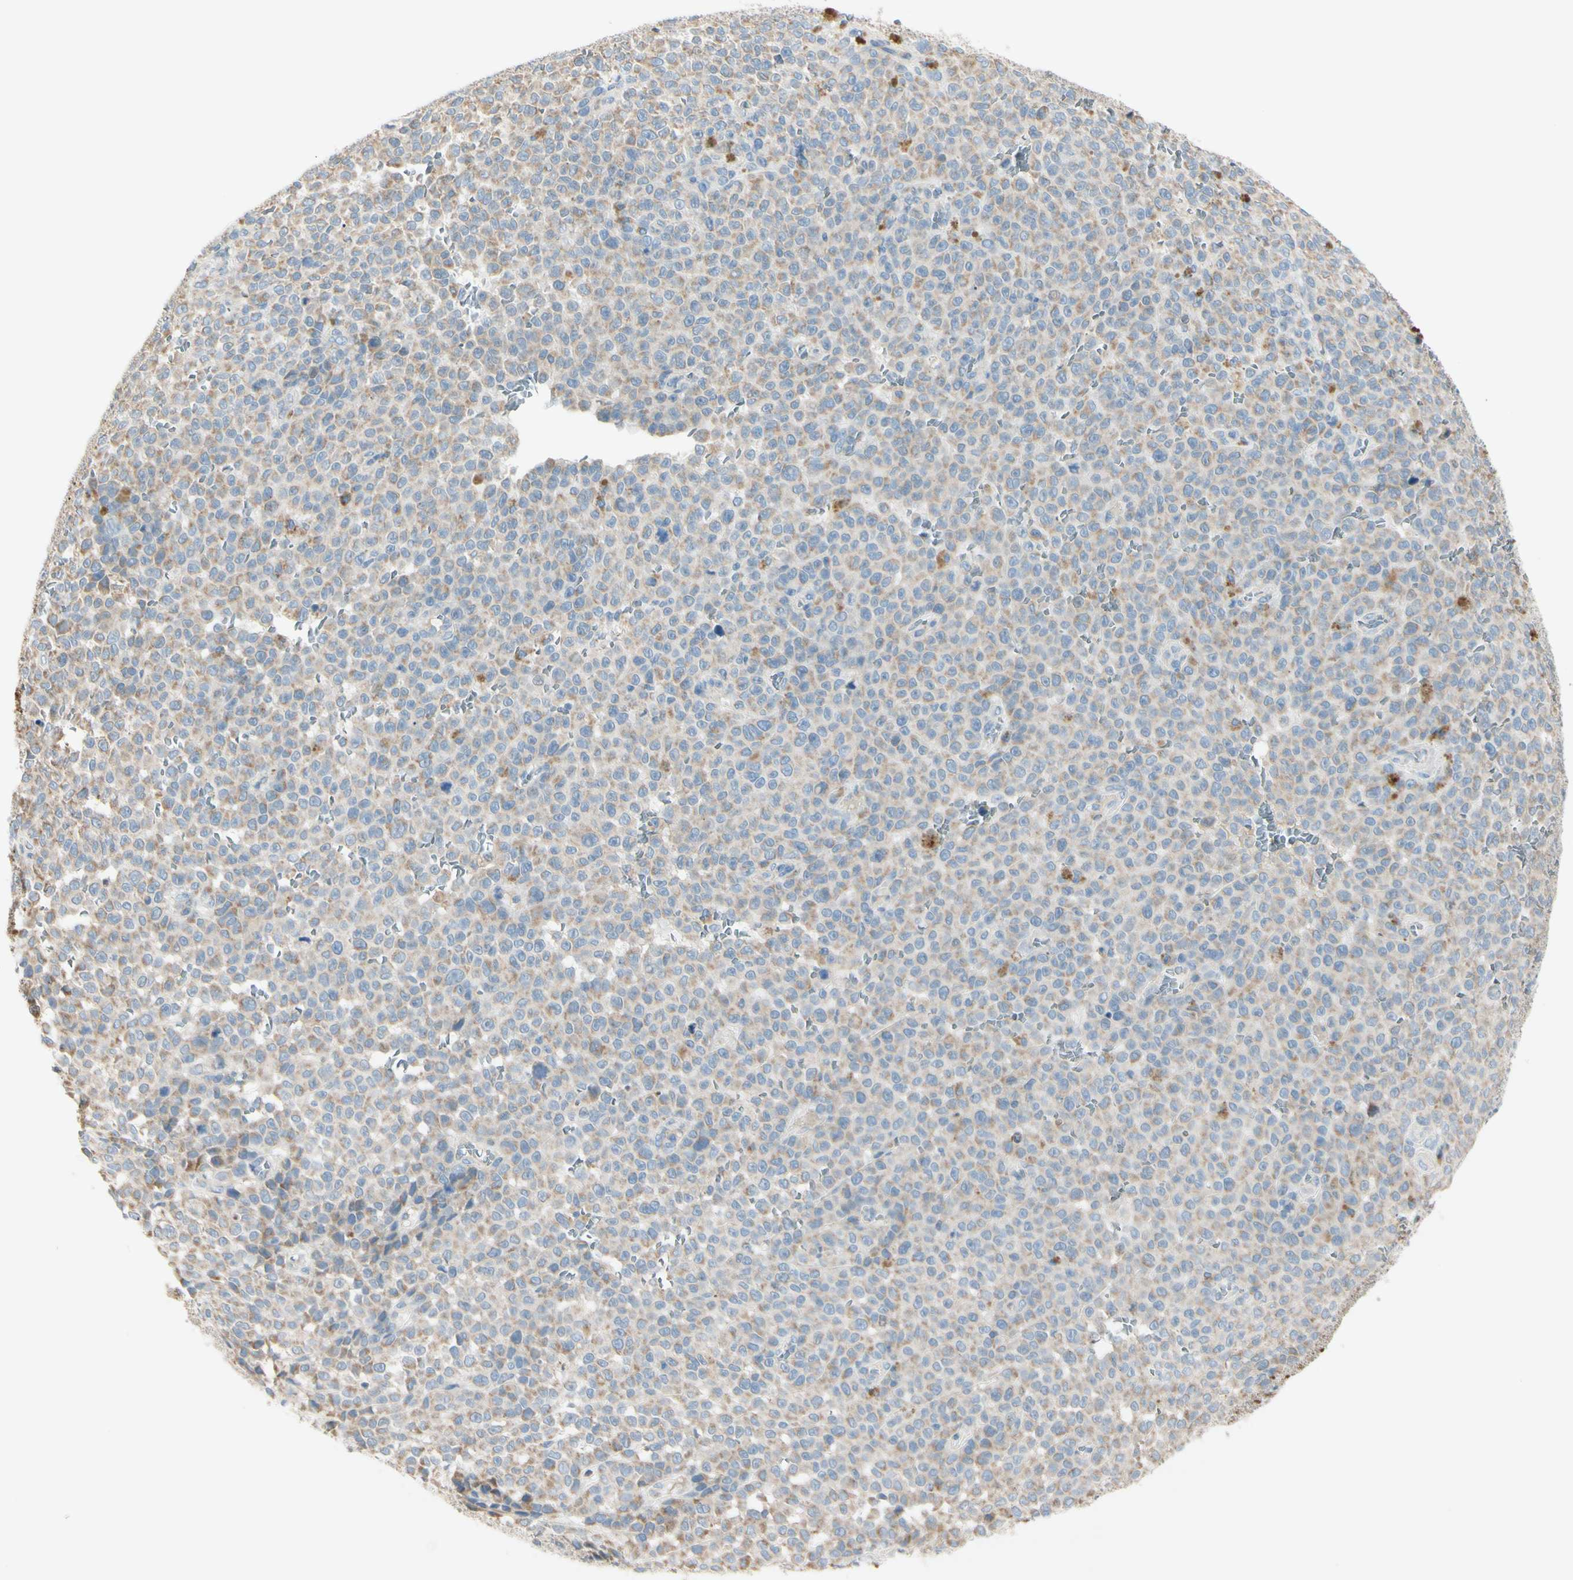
{"staining": {"intensity": "weak", "quantity": ">75%", "location": "cytoplasmic/membranous"}, "tissue": "melanoma", "cell_type": "Tumor cells", "image_type": "cancer", "snomed": [{"axis": "morphology", "description": "Malignant melanoma, NOS"}, {"axis": "topography", "description": "Skin"}], "caption": "Human melanoma stained with a protein marker exhibits weak staining in tumor cells.", "gene": "EPHA3", "patient": {"sex": "female", "age": 82}}